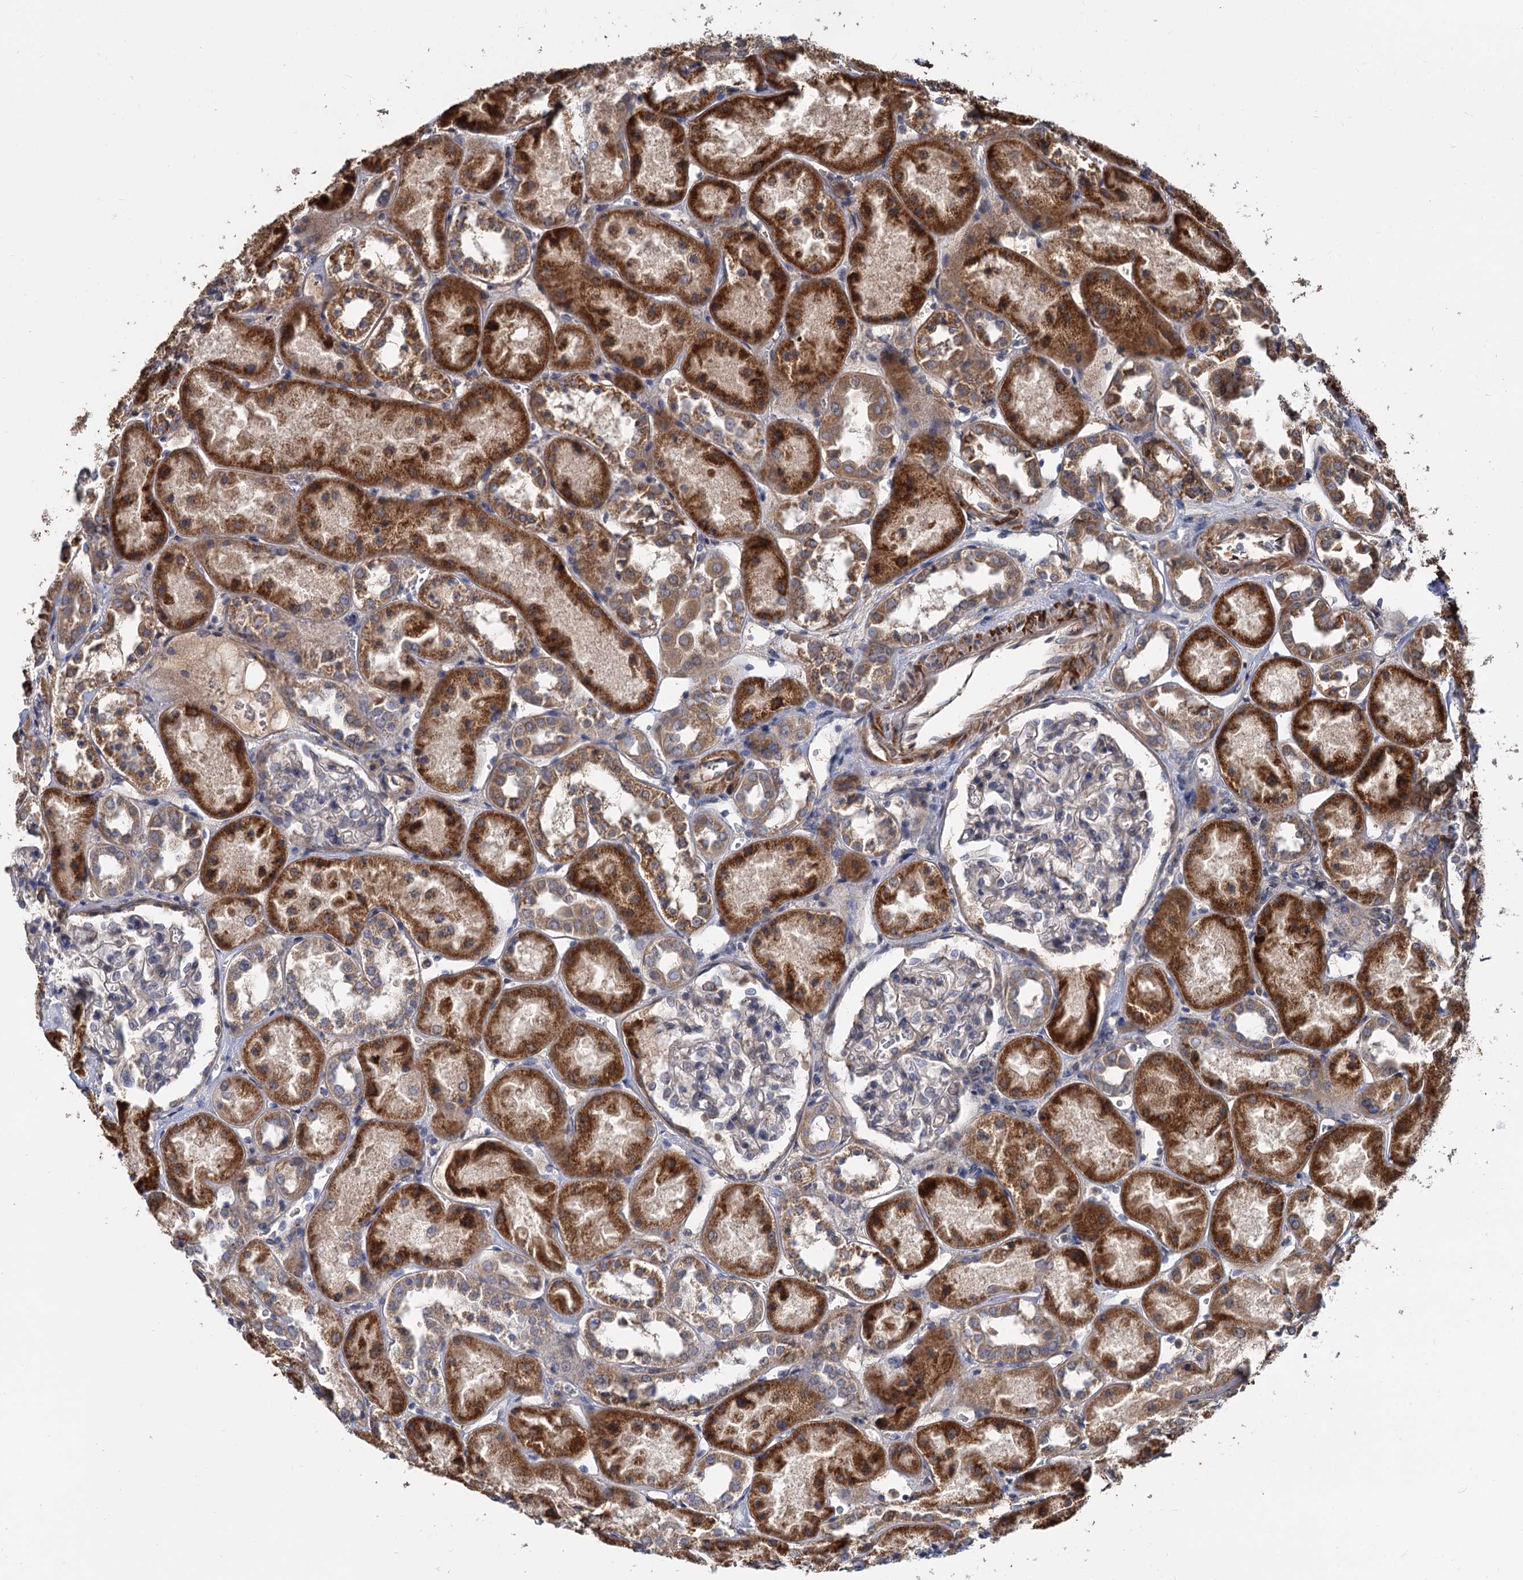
{"staining": {"intensity": "negative", "quantity": "none", "location": "none"}, "tissue": "kidney", "cell_type": "Cells in glomeruli", "image_type": "normal", "snomed": [{"axis": "morphology", "description": "Normal tissue, NOS"}, {"axis": "topography", "description": "Kidney"}], "caption": "IHC histopathology image of normal human kidney stained for a protein (brown), which displays no expression in cells in glomeruli. (DAB (3,3'-diaminobenzidine) IHC, high magnification).", "gene": "ALKBH7", "patient": {"sex": "male", "age": 70}}